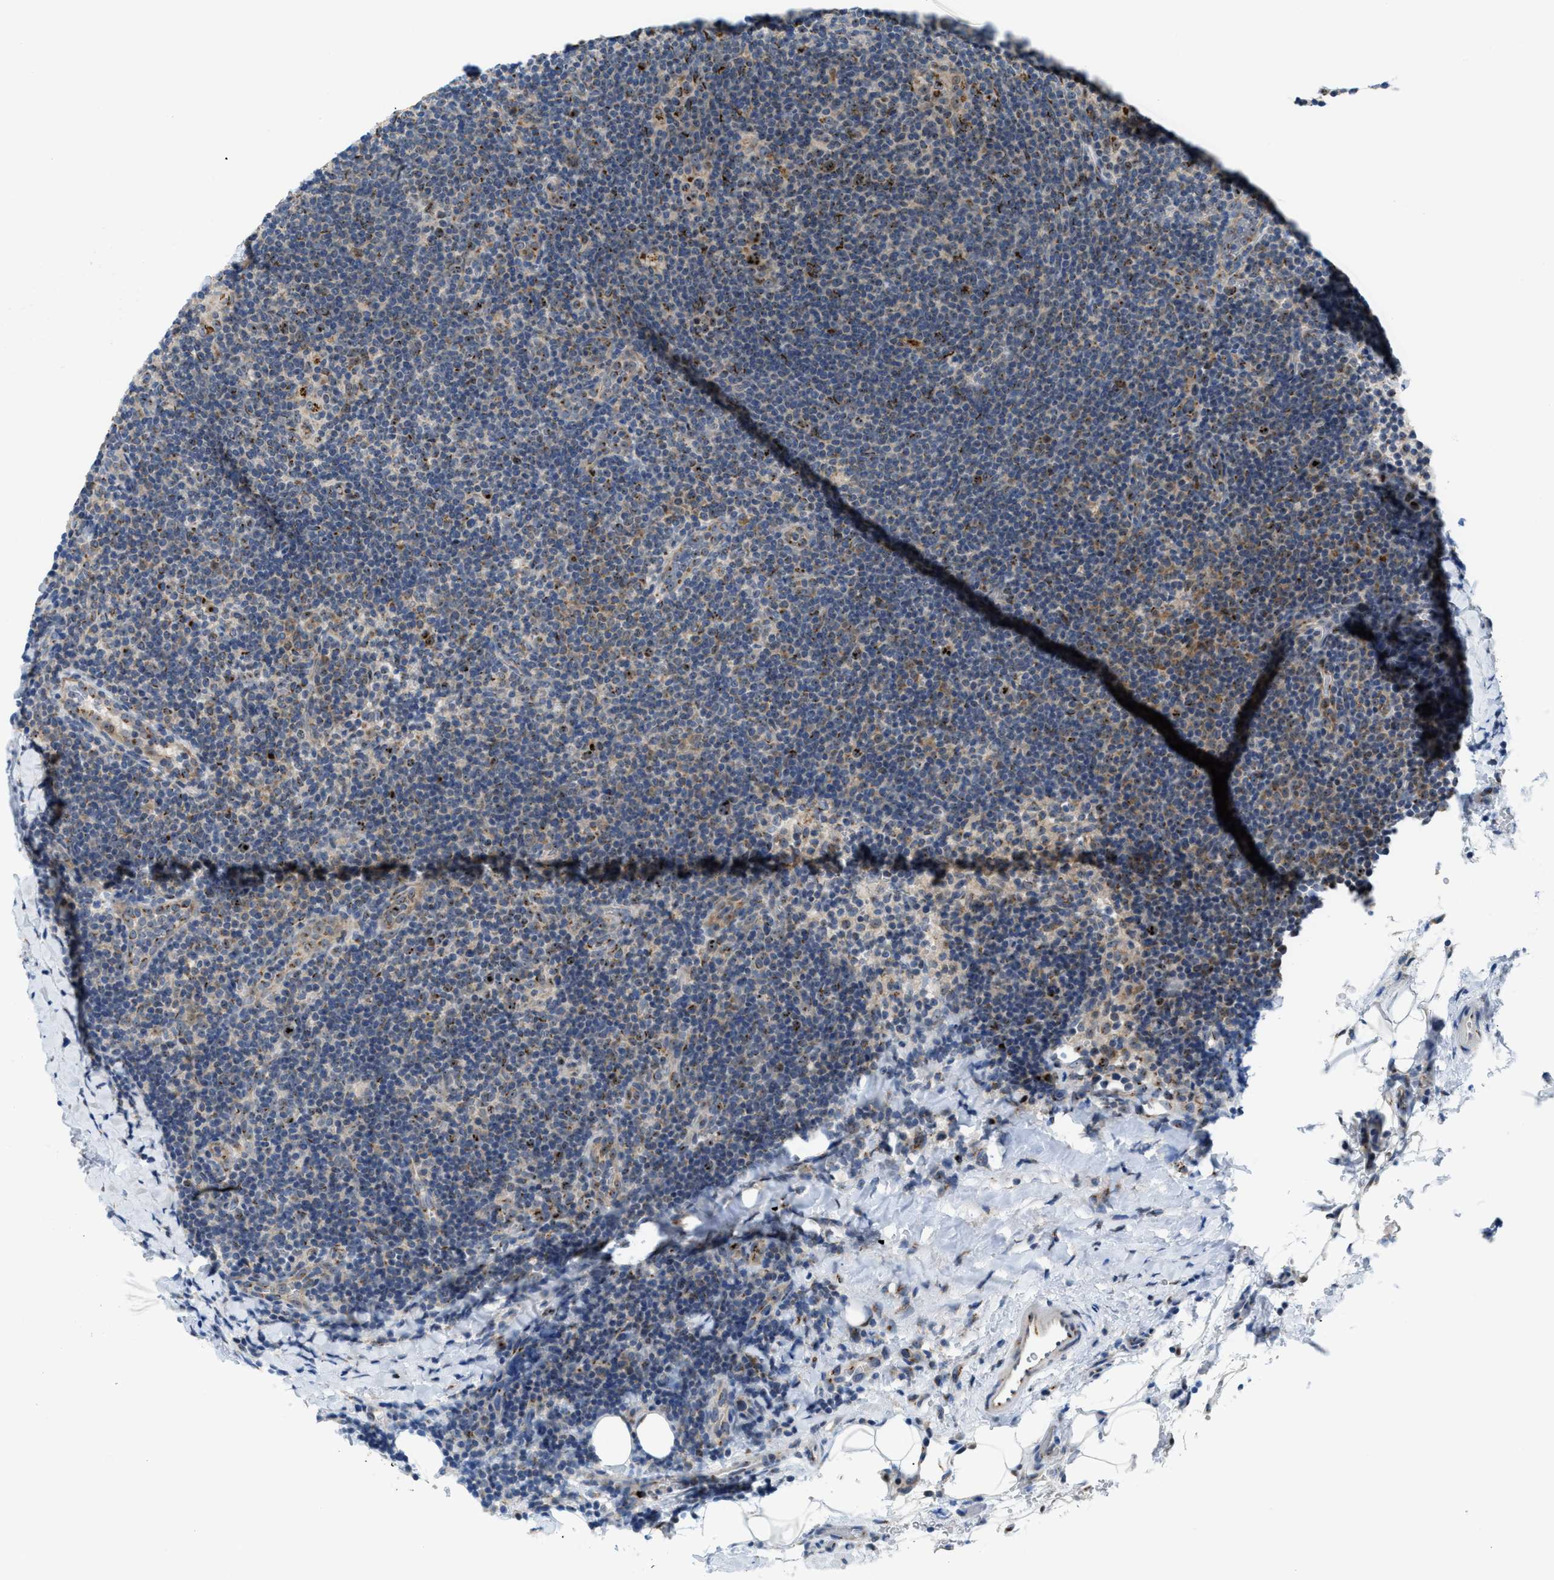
{"staining": {"intensity": "strong", "quantity": ">75%", "location": "cytoplasmic/membranous,nuclear"}, "tissue": "lymphoma", "cell_type": "Tumor cells", "image_type": "cancer", "snomed": [{"axis": "morphology", "description": "Hodgkin's disease, NOS"}, {"axis": "topography", "description": "Lymph node"}], "caption": "DAB (3,3'-diaminobenzidine) immunohistochemical staining of human Hodgkin's disease reveals strong cytoplasmic/membranous and nuclear protein positivity in about >75% of tumor cells. (DAB IHC with brightfield microscopy, high magnification).", "gene": "SLC38A10", "patient": {"sex": "female", "age": 57}}